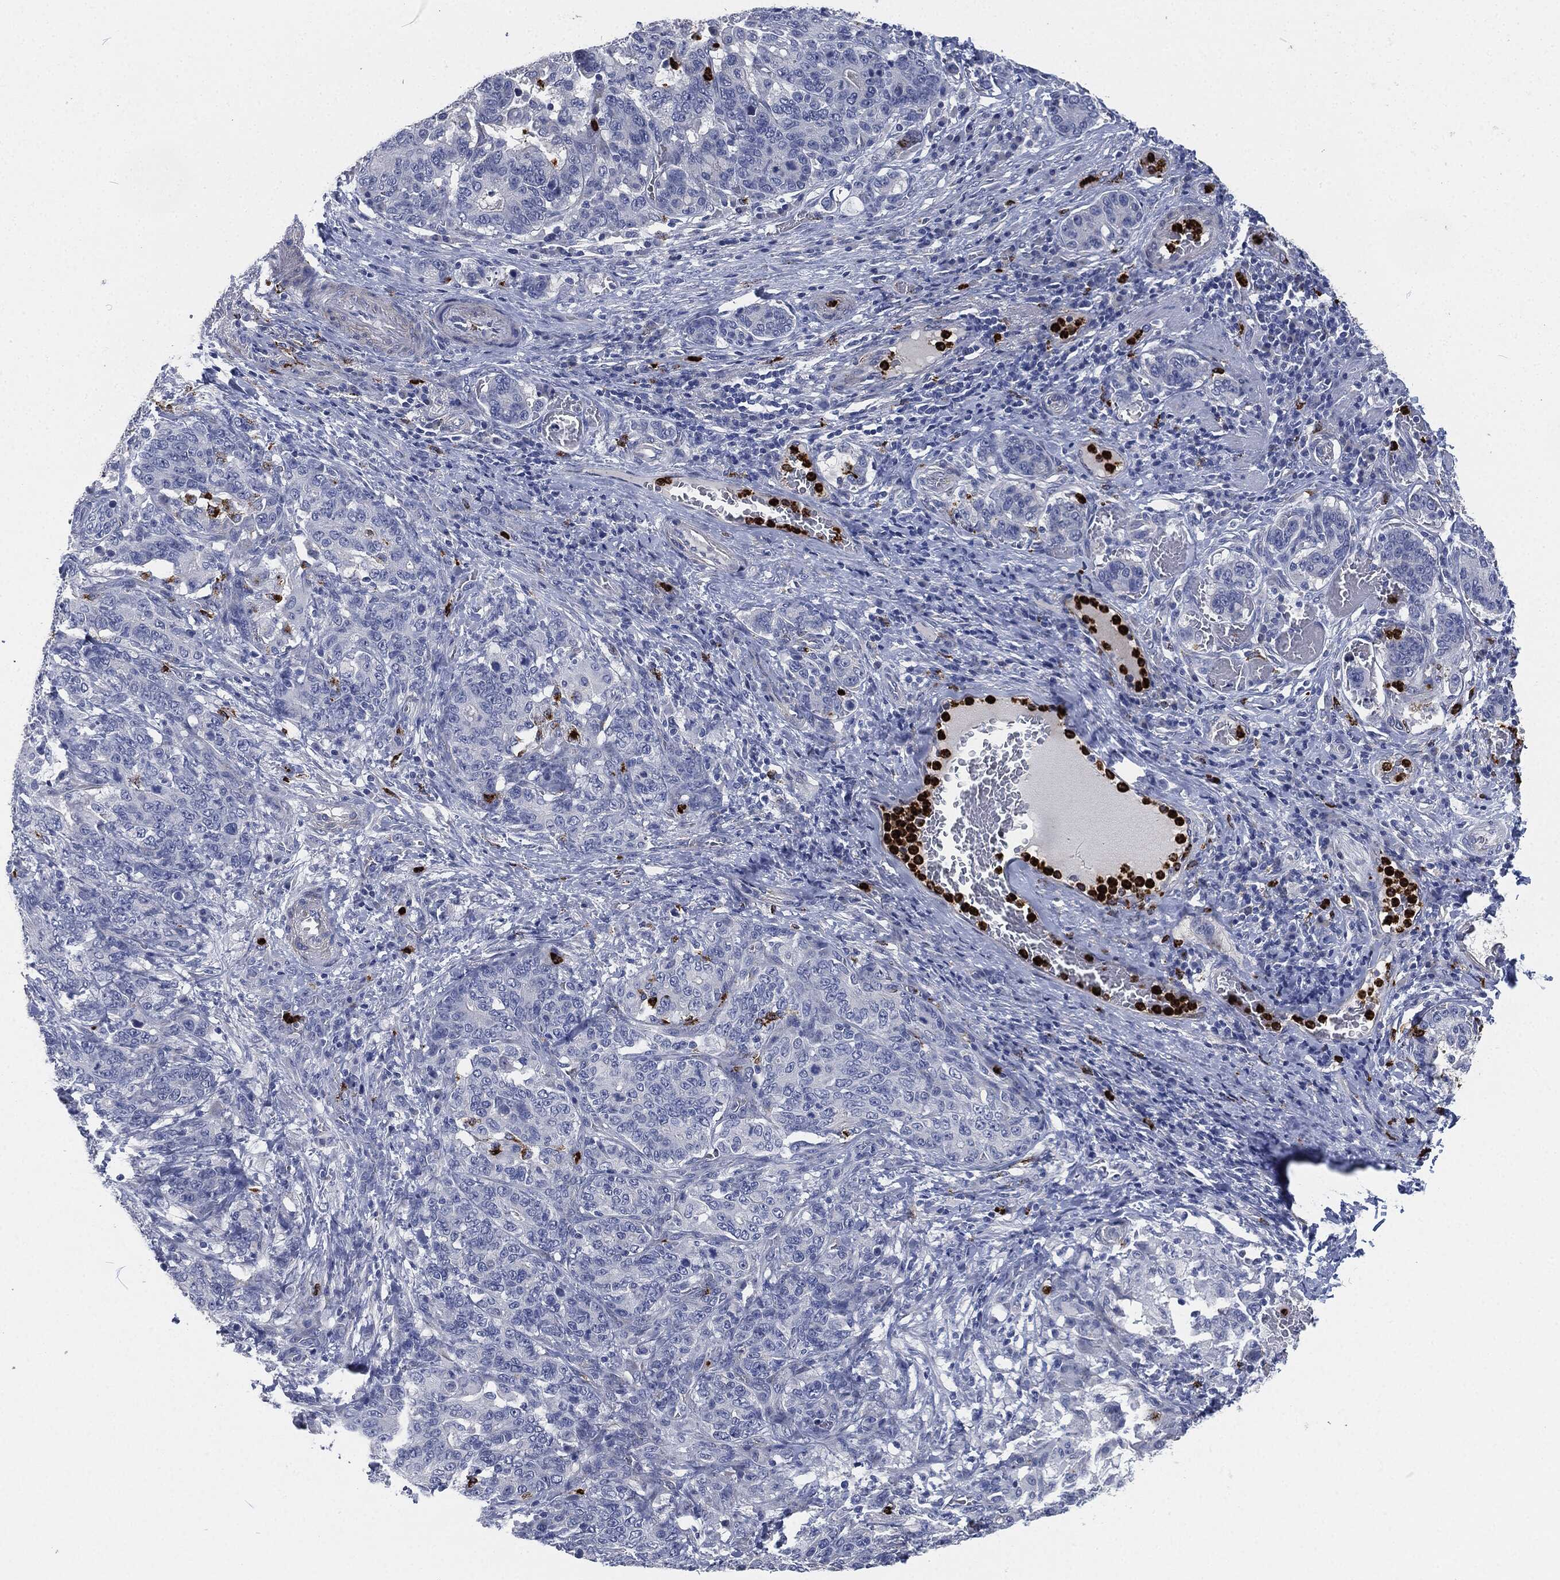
{"staining": {"intensity": "negative", "quantity": "none", "location": "none"}, "tissue": "stomach cancer", "cell_type": "Tumor cells", "image_type": "cancer", "snomed": [{"axis": "morphology", "description": "Normal tissue, NOS"}, {"axis": "morphology", "description": "Adenocarcinoma, NOS"}, {"axis": "topography", "description": "Stomach"}], "caption": "This micrograph is of stomach adenocarcinoma stained with immunohistochemistry (IHC) to label a protein in brown with the nuclei are counter-stained blue. There is no staining in tumor cells.", "gene": "MPO", "patient": {"sex": "female", "age": 64}}